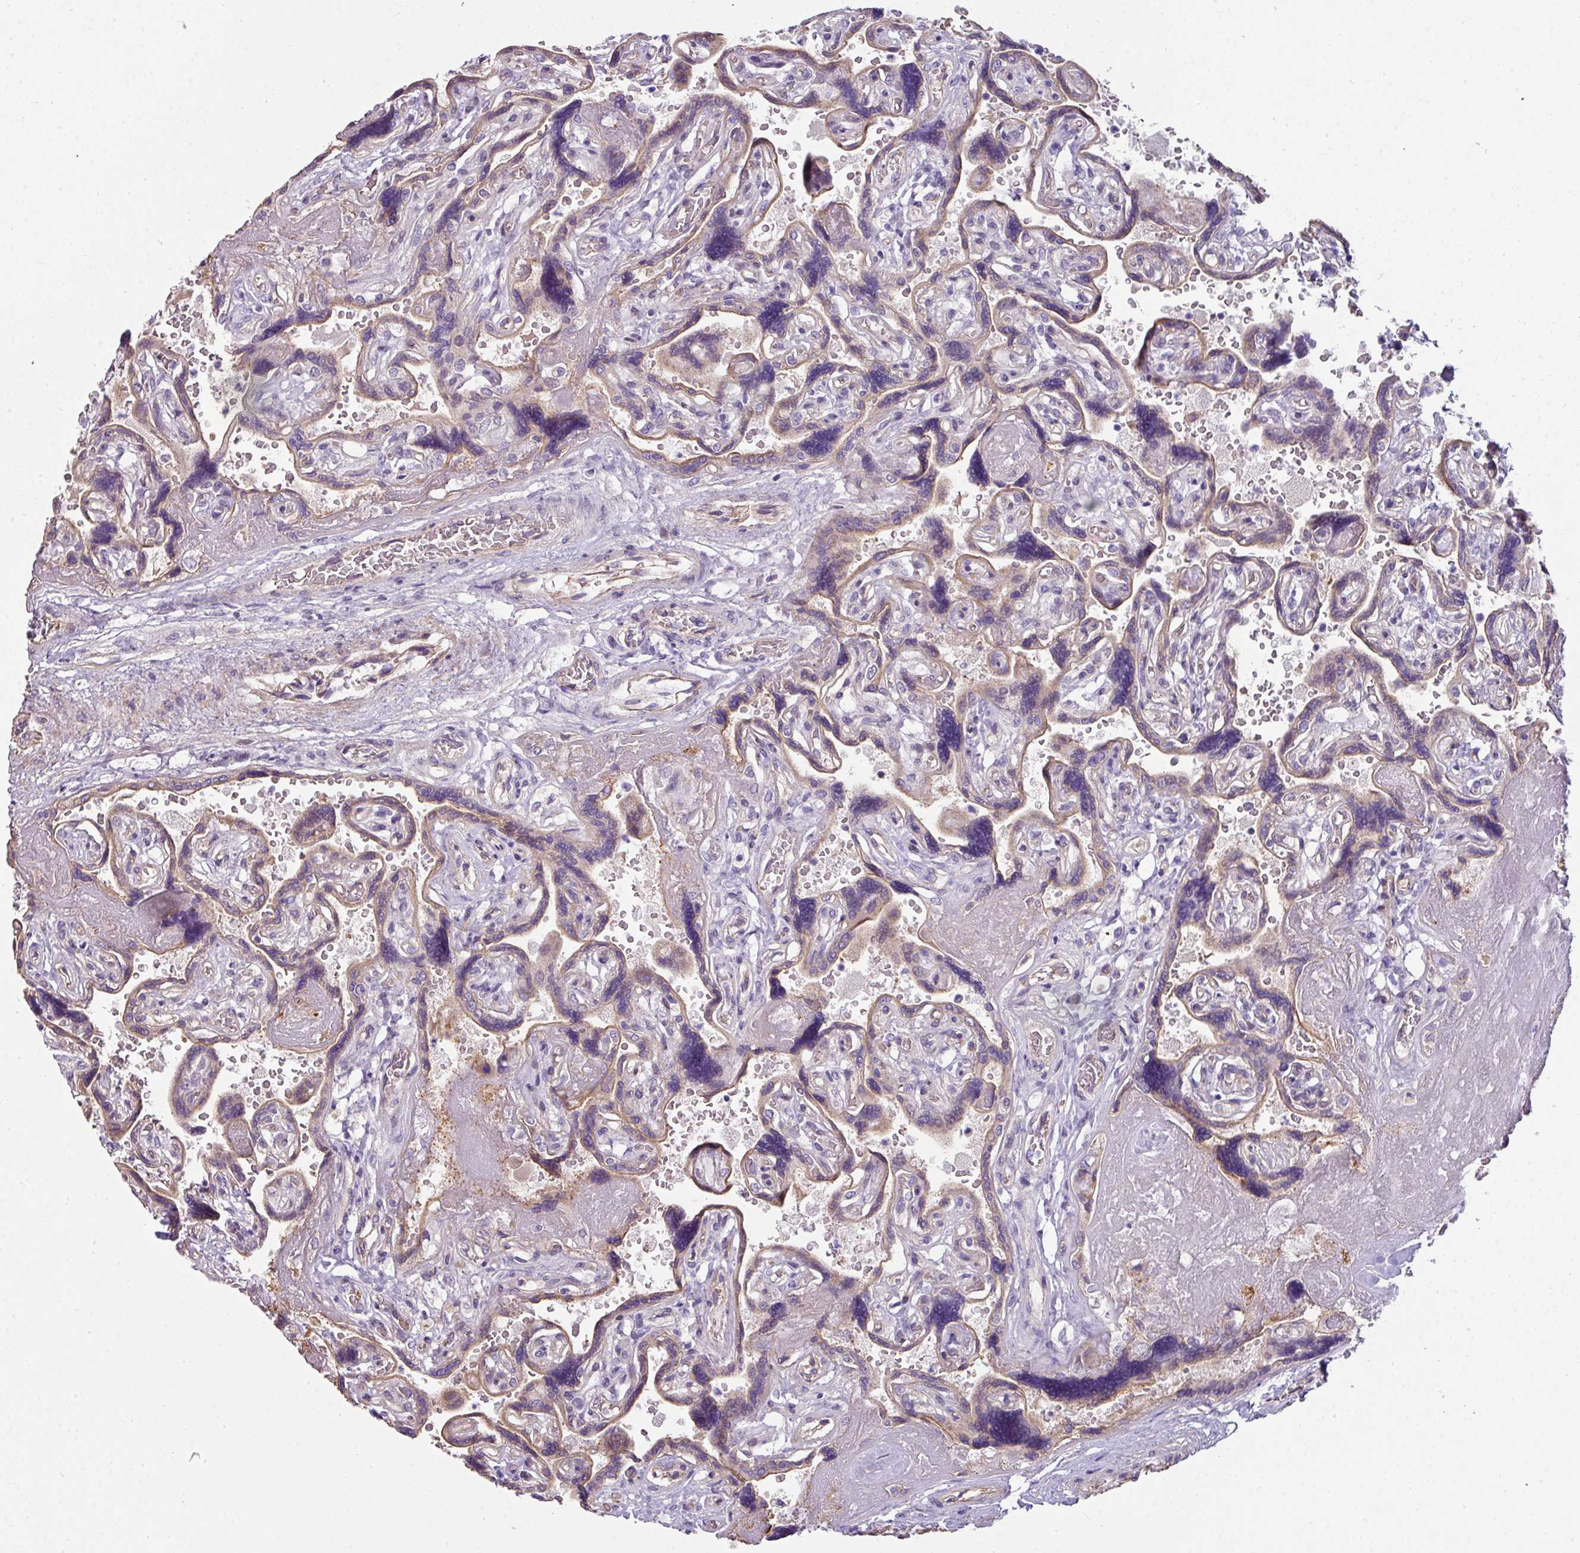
{"staining": {"intensity": "negative", "quantity": "none", "location": "none"}, "tissue": "placenta", "cell_type": "Decidual cells", "image_type": "normal", "snomed": [{"axis": "morphology", "description": "Normal tissue, NOS"}, {"axis": "topography", "description": "Placenta"}], "caption": "Immunohistochemistry (IHC) of normal placenta shows no staining in decidual cells.", "gene": "PALS2", "patient": {"sex": "female", "age": 32}}